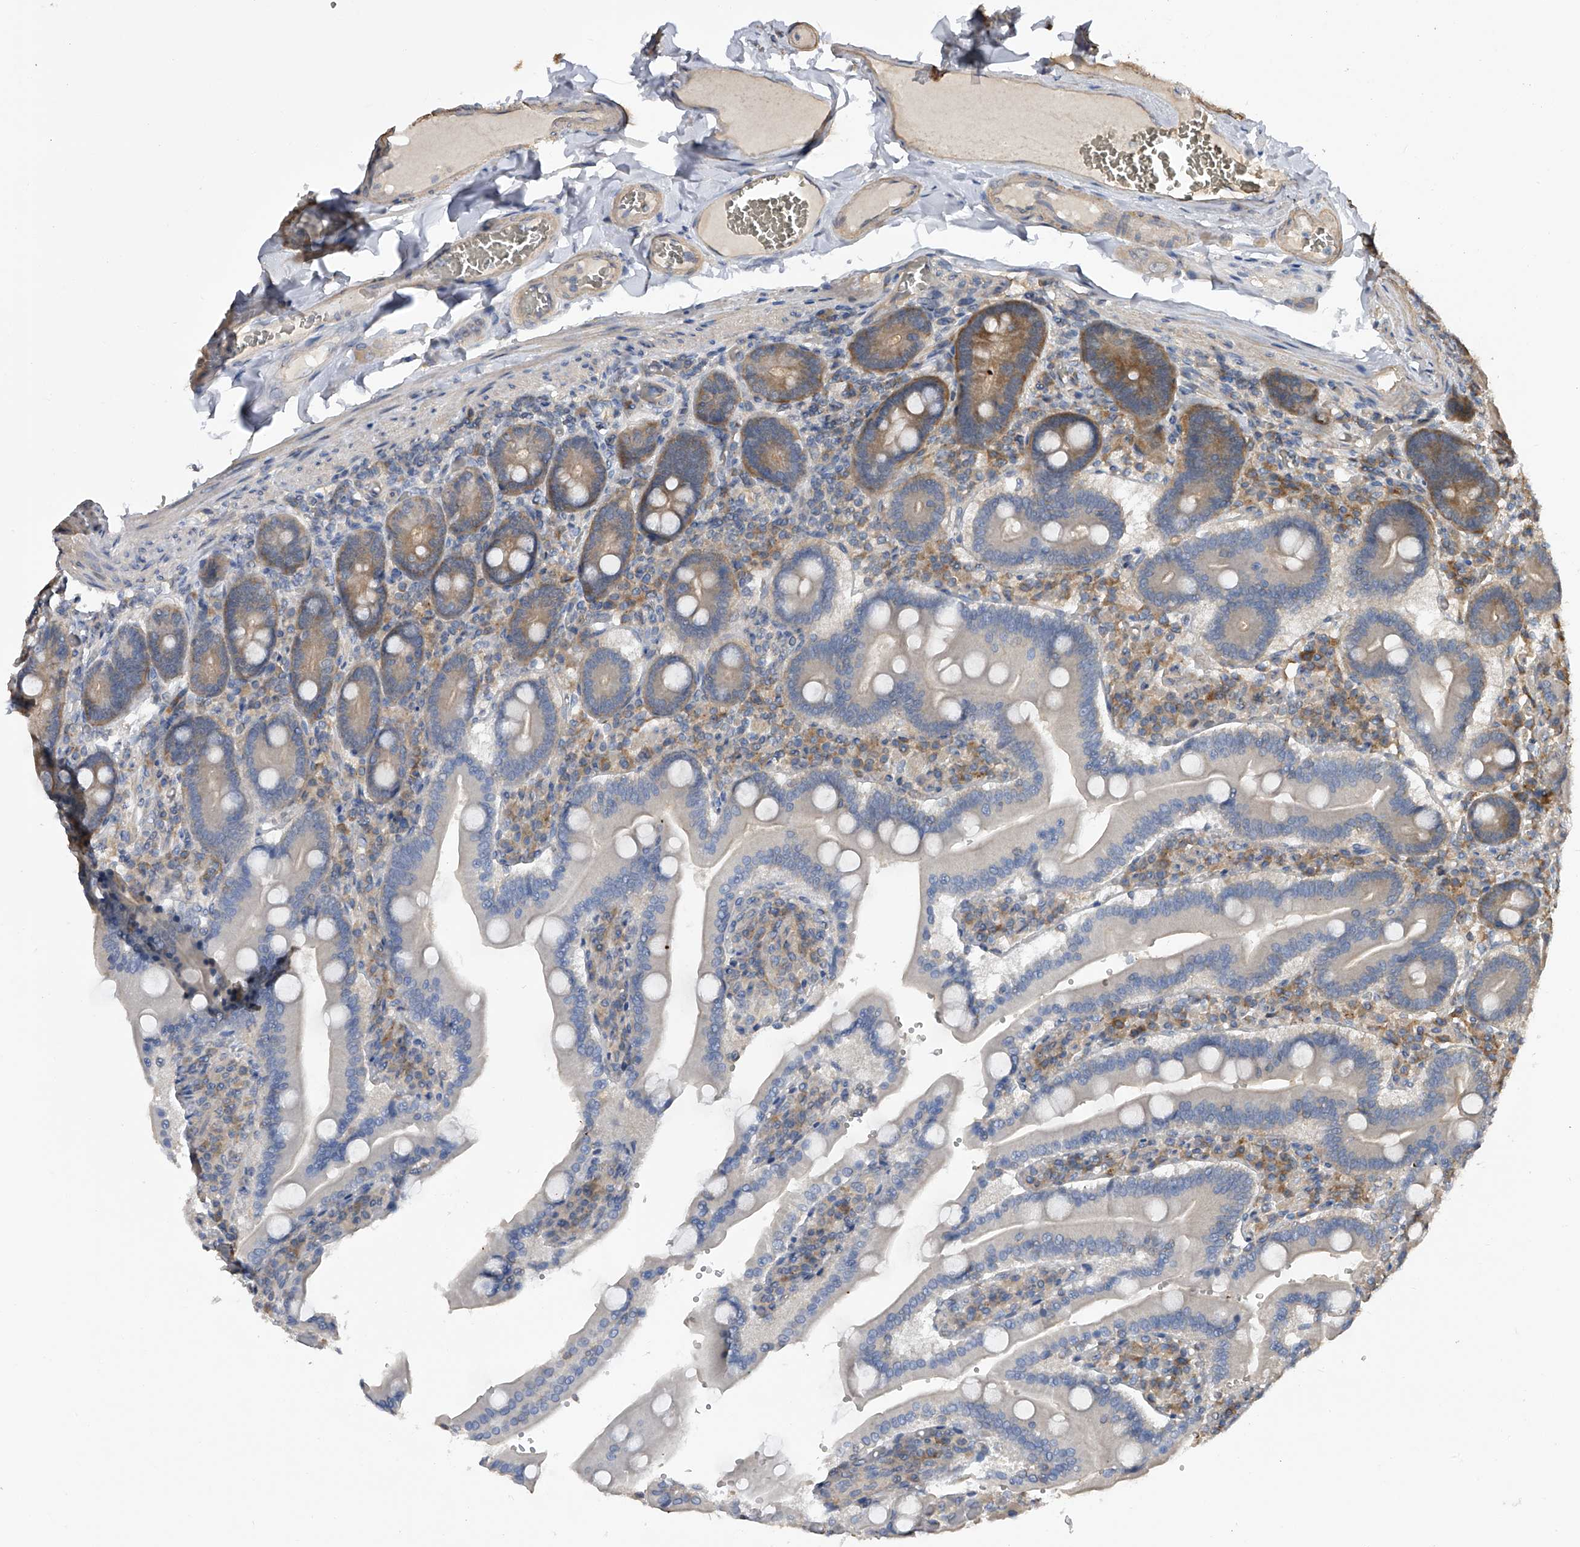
{"staining": {"intensity": "weak", "quantity": "<25%", "location": "cytoplasmic/membranous"}, "tissue": "duodenum", "cell_type": "Glandular cells", "image_type": "normal", "snomed": [{"axis": "morphology", "description": "Normal tissue, NOS"}, {"axis": "topography", "description": "Duodenum"}], "caption": "Immunohistochemistry (IHC) of normal human duodenum demonstrates no staining in glandular cells.", "gene": "CFAP298", "patient": {"sex": "female", "age": 62}}